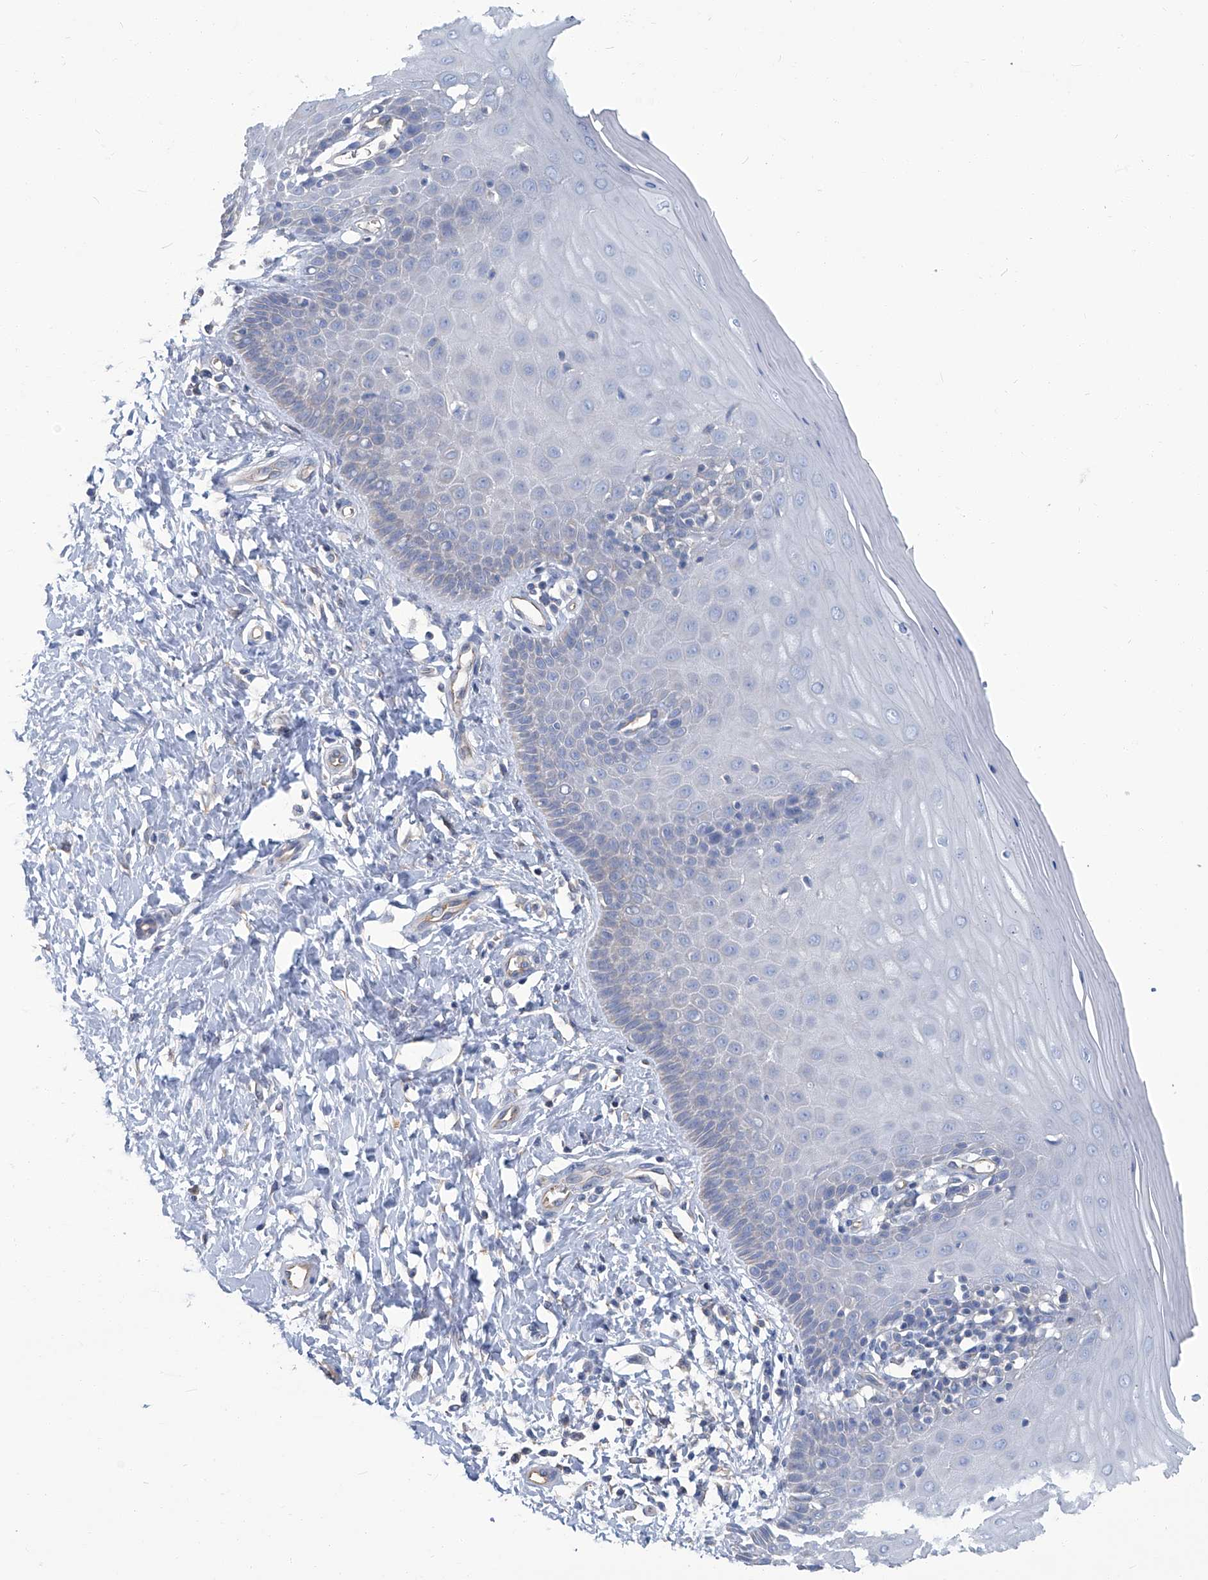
{"staining": {"intensity": "weak", "quantity": ">75%", "location": "cytoplasmic/membranous"}, "tissue": "cervix", "cell_type": "Glandular cells", "image_type": "normal", "snomed": [{"axis": "morphology", "description": "Normal tissue, NOS"}, {"axis": "topography", "description": "Cervix"}], "caption": "The photomicrograph displays staining of normal cervix, revealing weak cytoplasmic/membranous protein positivity (brown color) within glandular cells.", "gene": "PFKL", "patient": {"sex": "female", "age": 55}}